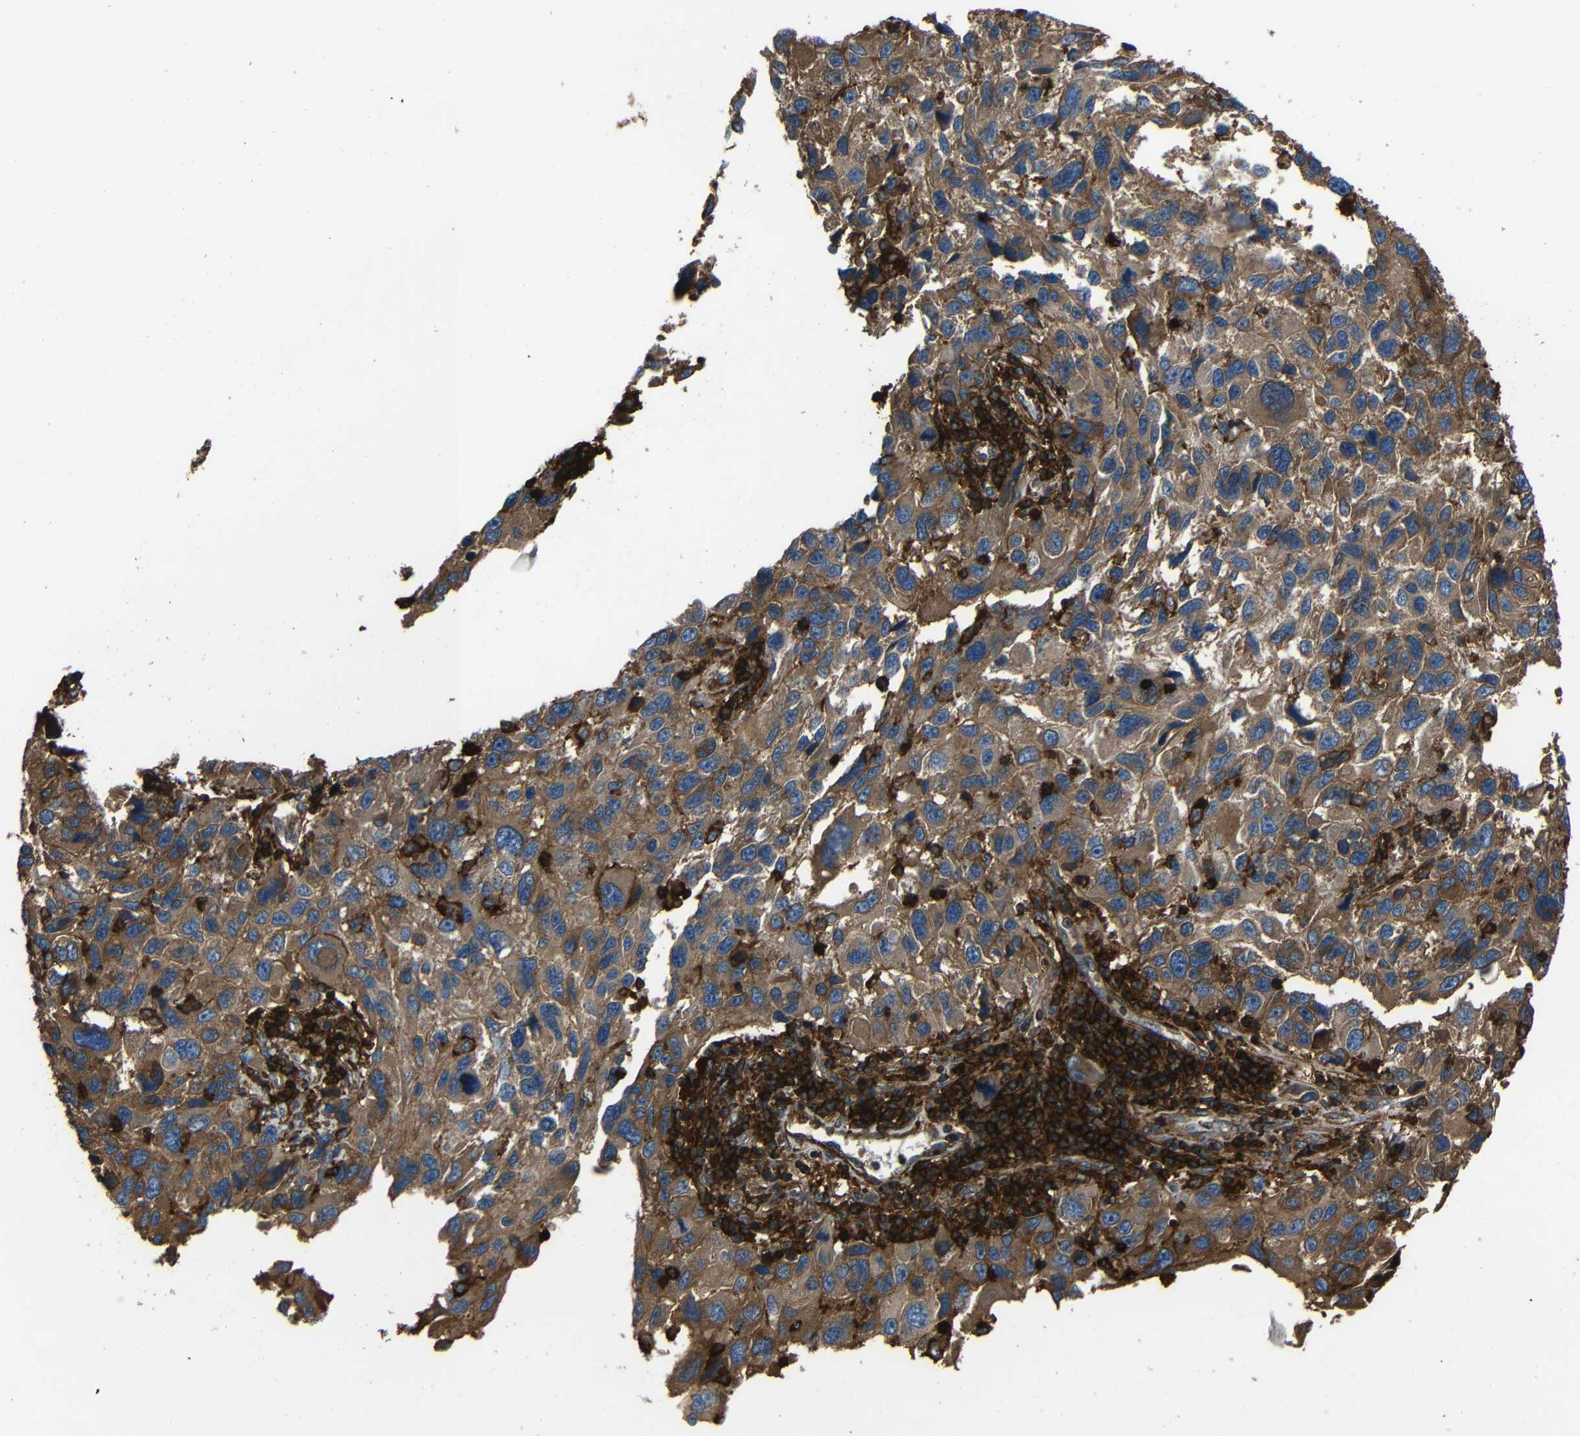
{"staining": {"intensity": "moderate", "quantity": ">75%", "location": "cytoplasmic/membranous"}, "tissue": "melanoma", "cell_type": "Tumor cells", "image_type": "cancer", "snomed": [{"axis": "morphology", "description": "Malignant melanoma, NOS"}, {"axis": "topography", "description": "Skin"}], "caption": "A micrograph showing moderate cytoplasmic/membranous staining in approximately >75% of tumor cells in melanoma, as visualized by brown immunohistochemical staining.", "gene": "ADGRE5", "patient": {"sex": "male", "age": 53}}